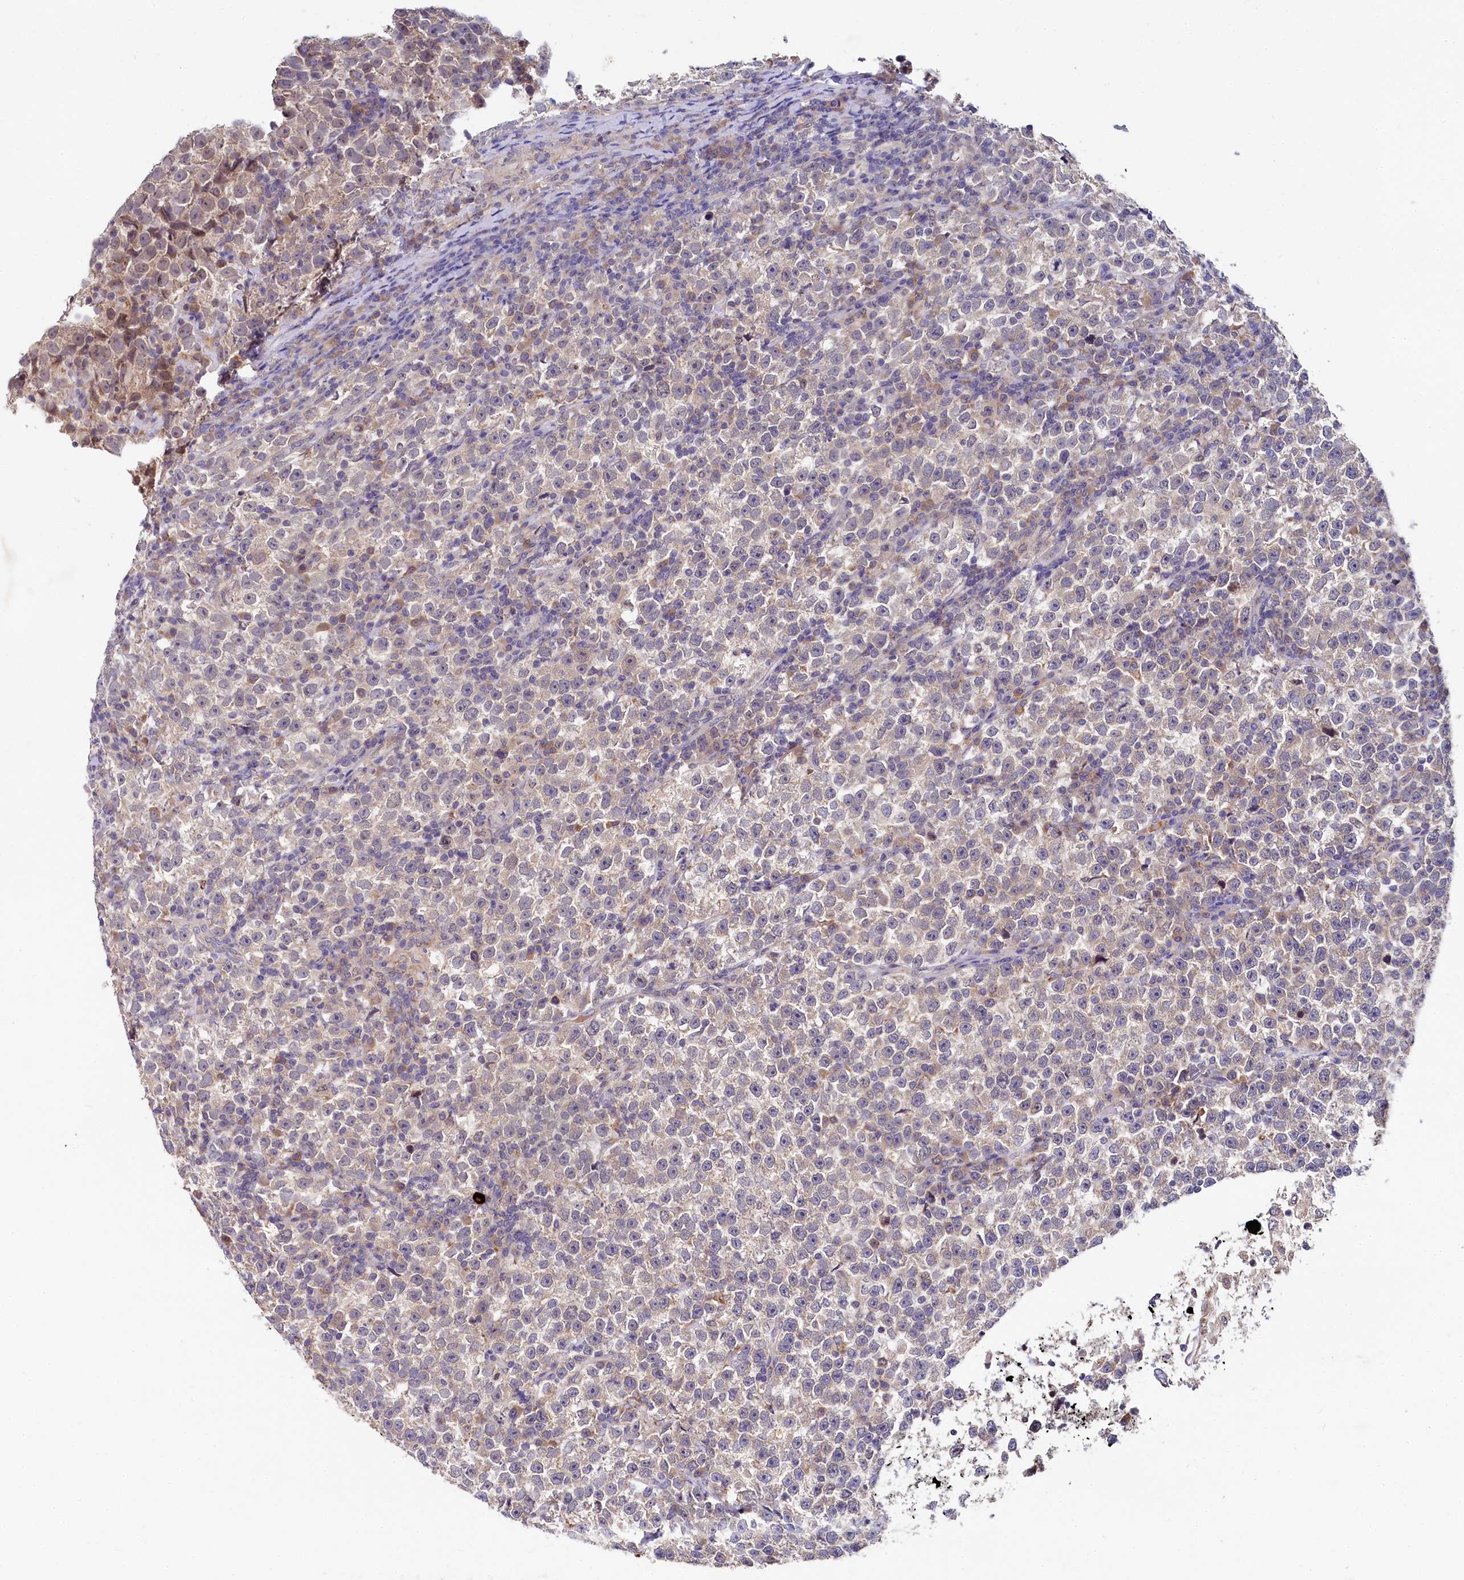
{"staining": {"intensity": "weak", "quantity": "25%-75%", "location": "cytoplasmic/membranous"}, "tissue": "testis cancer", "cell_type": "Tumor cells", "image_type": "cancer", "snomed": [{"axis": "morphology", "description": "Normal tissue, NOS"}, {"axis": "morphology", "description": "Seminoma, NOS"}, {"axis": "topography", "description": "Testis"}], "caption": "Brown immunohistochemical staining in human testis cancer shows weak cytoplasmic/membranous expression in about 25%-75% of tumor cells.", "gene": "SPINK9", "patient": {"sex": "male", "age": 43}}